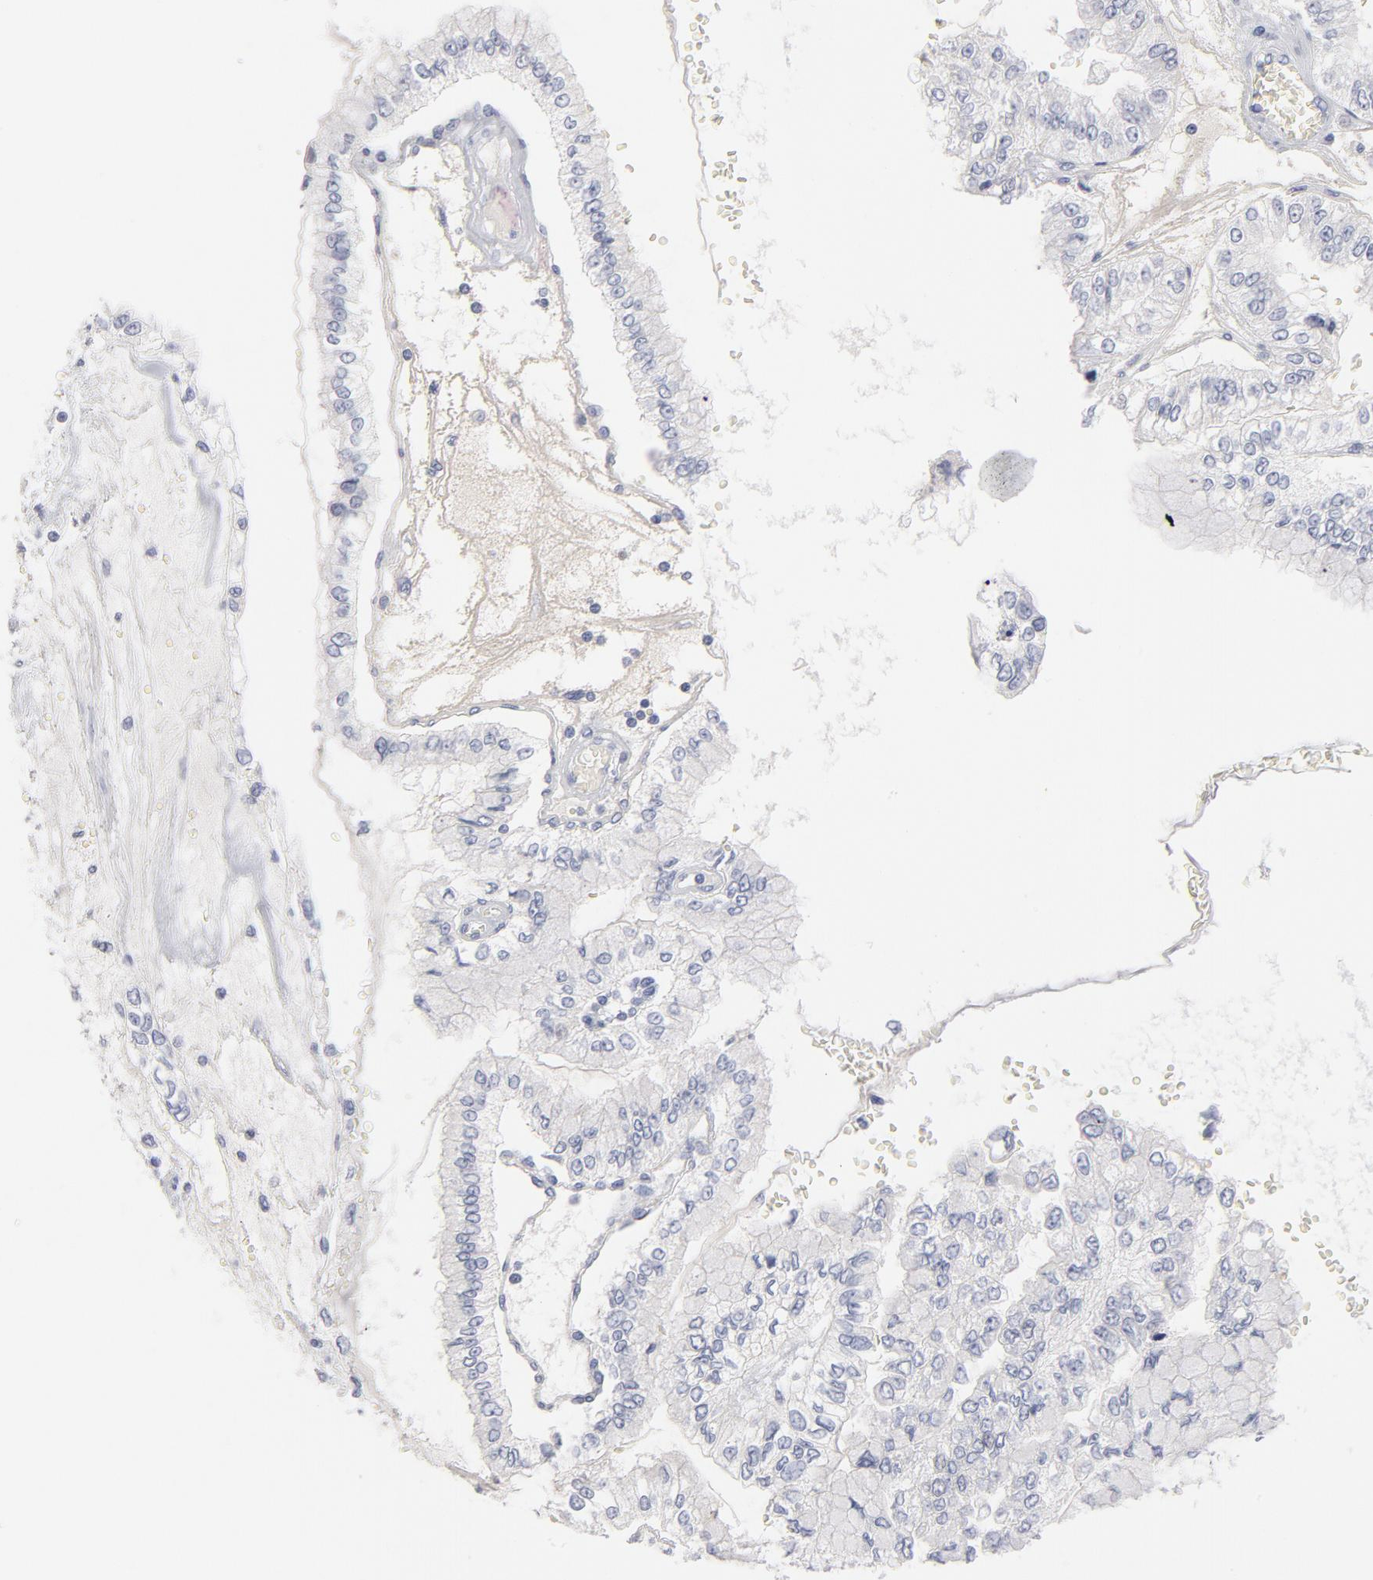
{"staining": {"intensity": "negative", "quantity": "none", "location": "none"}, "tissue": "liver cancer", "cell_type": "Tumor cells", "image_type": "cancer", "snomed": [{"axis": "morphology", "description": "Cholangiocarcinoma"}, {"axis": "topography", "description": "Liver"}], "caption": "Immunohistochemistry (IHC) of human liver cholangiocarcinoma exhibits no positivity in tumor cells.", "gene": "MCM7", "patient": {"sex": "female", "age": 79}}